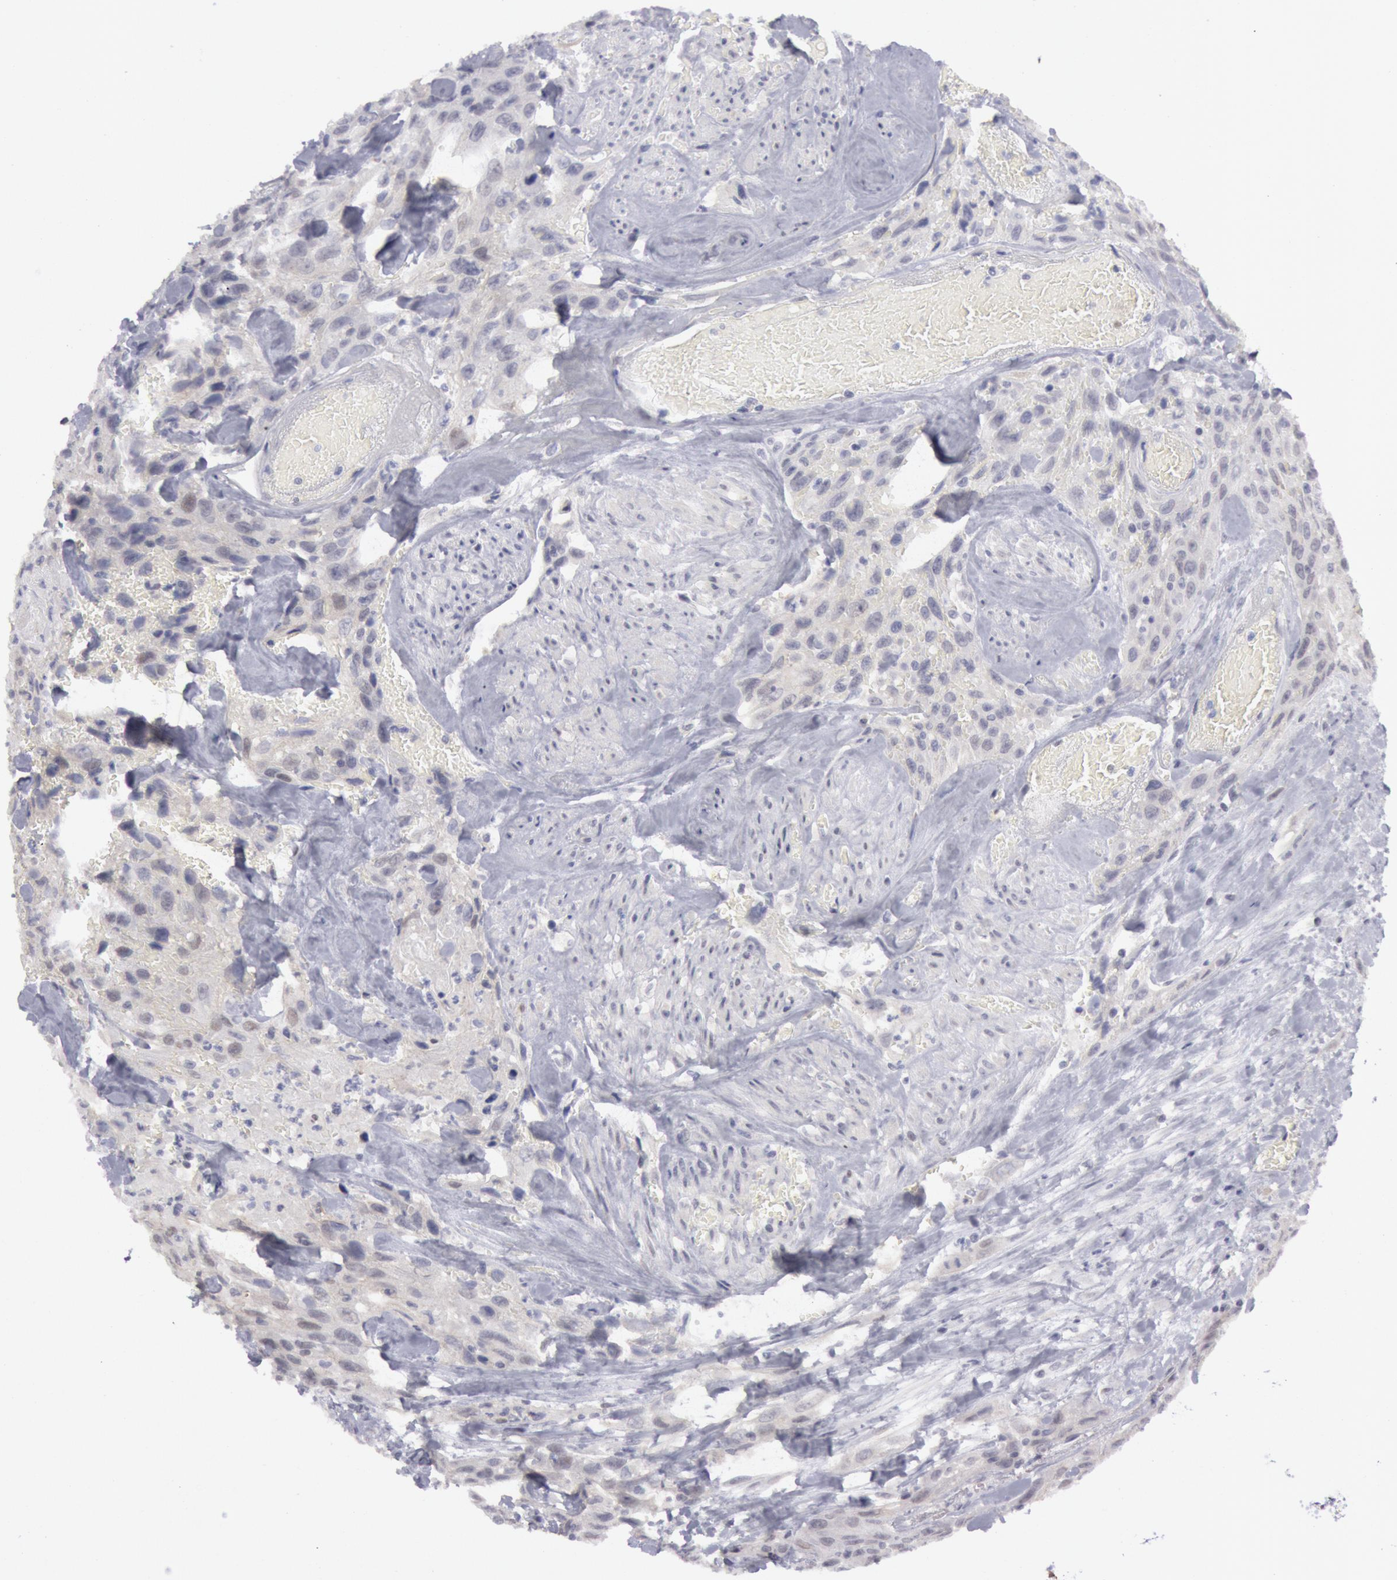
{"staining": {"intensity": "negative", "quantity": "none", "location": "none"}, "tissue": "urothelial cancer", "cell_type": "Tumor cells", "image_type": "cancer", "snomed": [{"axis": "morphology", "description": "Urothelial carcinoma, High grade"}, {"axis": "topography", "description": "Urinary bladder"}], "caption": "Tumor cells show no significant protein positivity in urothelial cancer.", "gene": "JOSD1", "patient": {"sex": "female", "age": 84}}